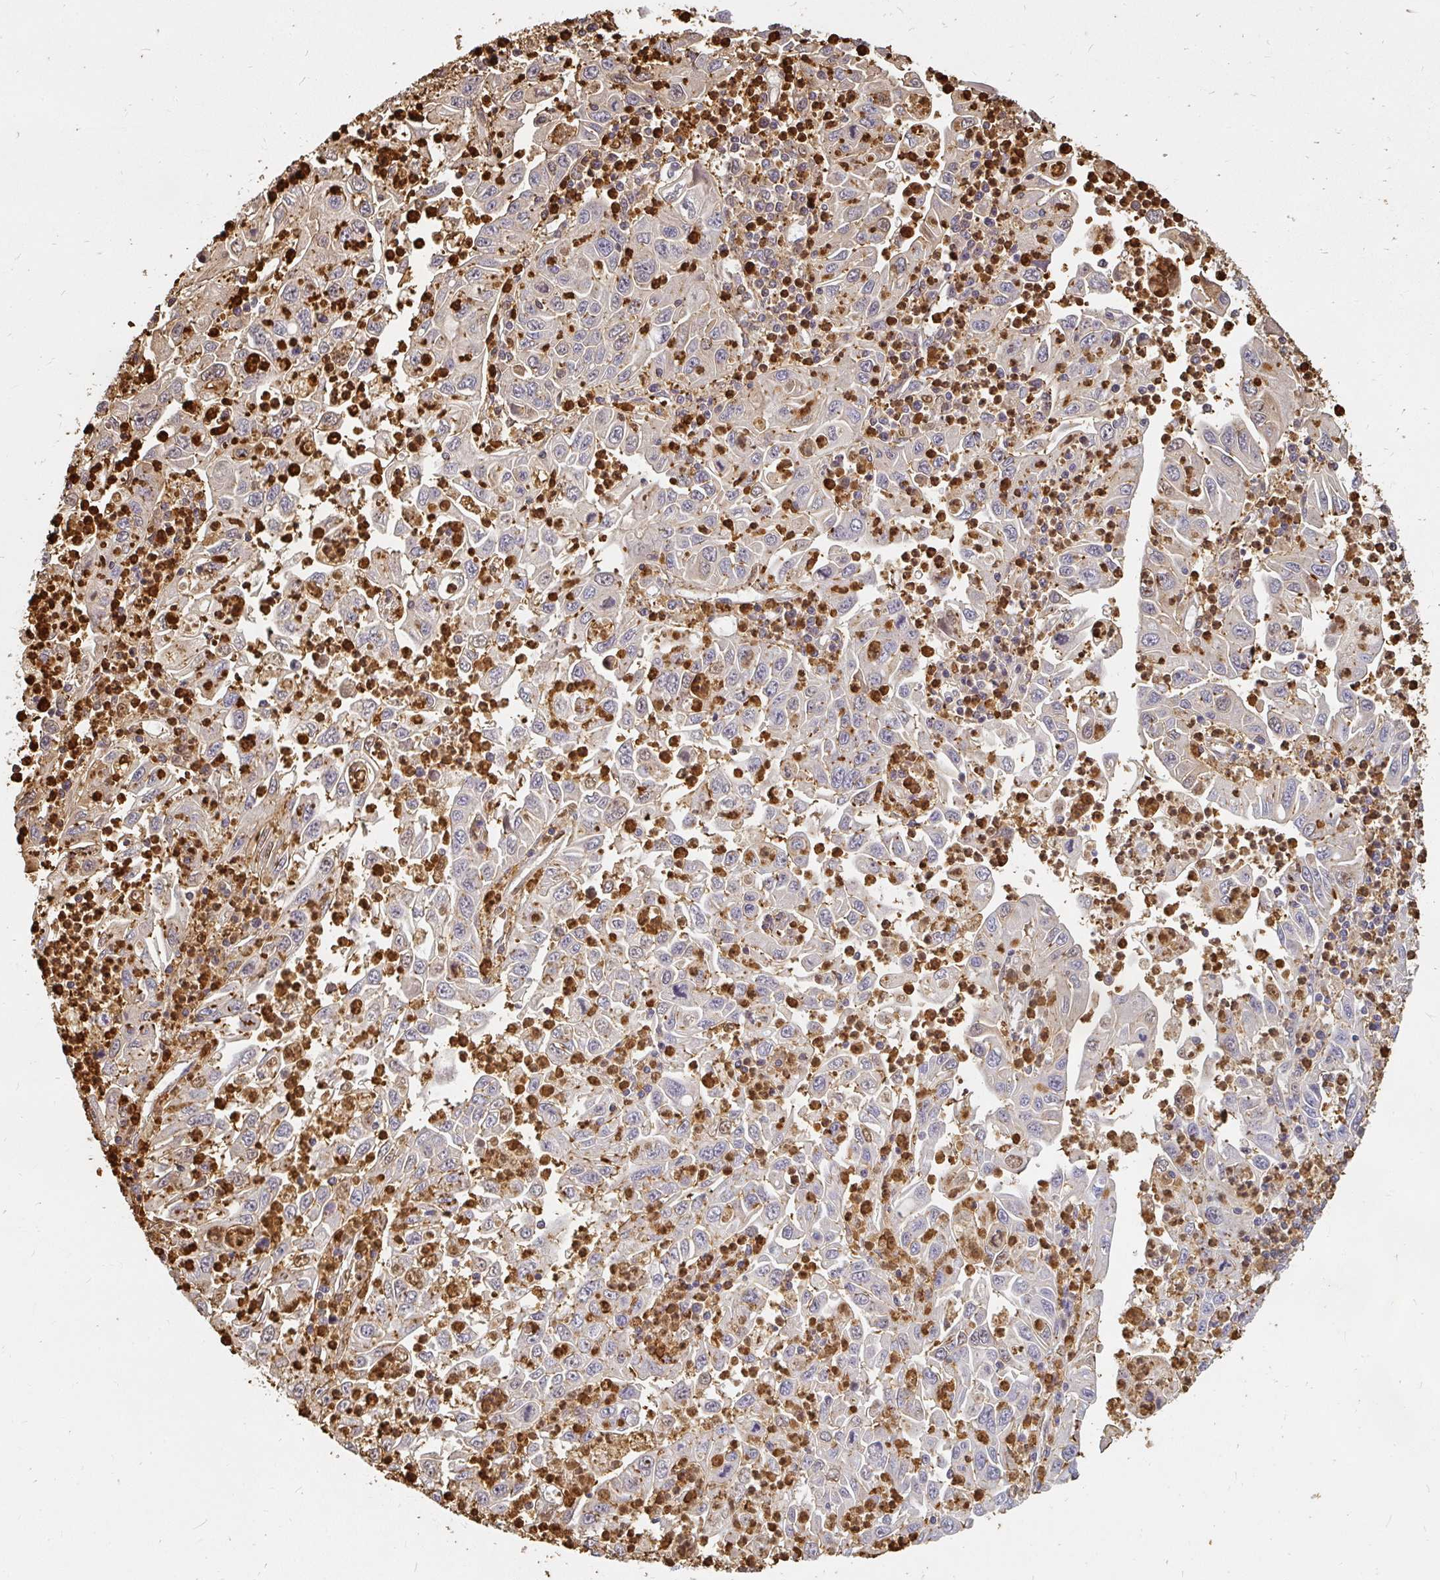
{"staining": {"intensity": "weak", "quantity": "<25%", "location": "cytoplasmic/membranous"}, "tissue": "endometrial cancer", "cell_type": "Tumor cells", "image_type": "cancer", "snomed": [{"axis": "morphology", "description": "Adenocarcinoma, NOS"}, {"axis": "topography", "description": "Uterus"}], "caption": "Immunohistochemistry photomicrograph of endometrial adenocarcinoma stained for a protein (brown), which shows no positivity in tumor cells.", "gene": "CNTRL", "patient": {"sex": "female", "age": 62}}